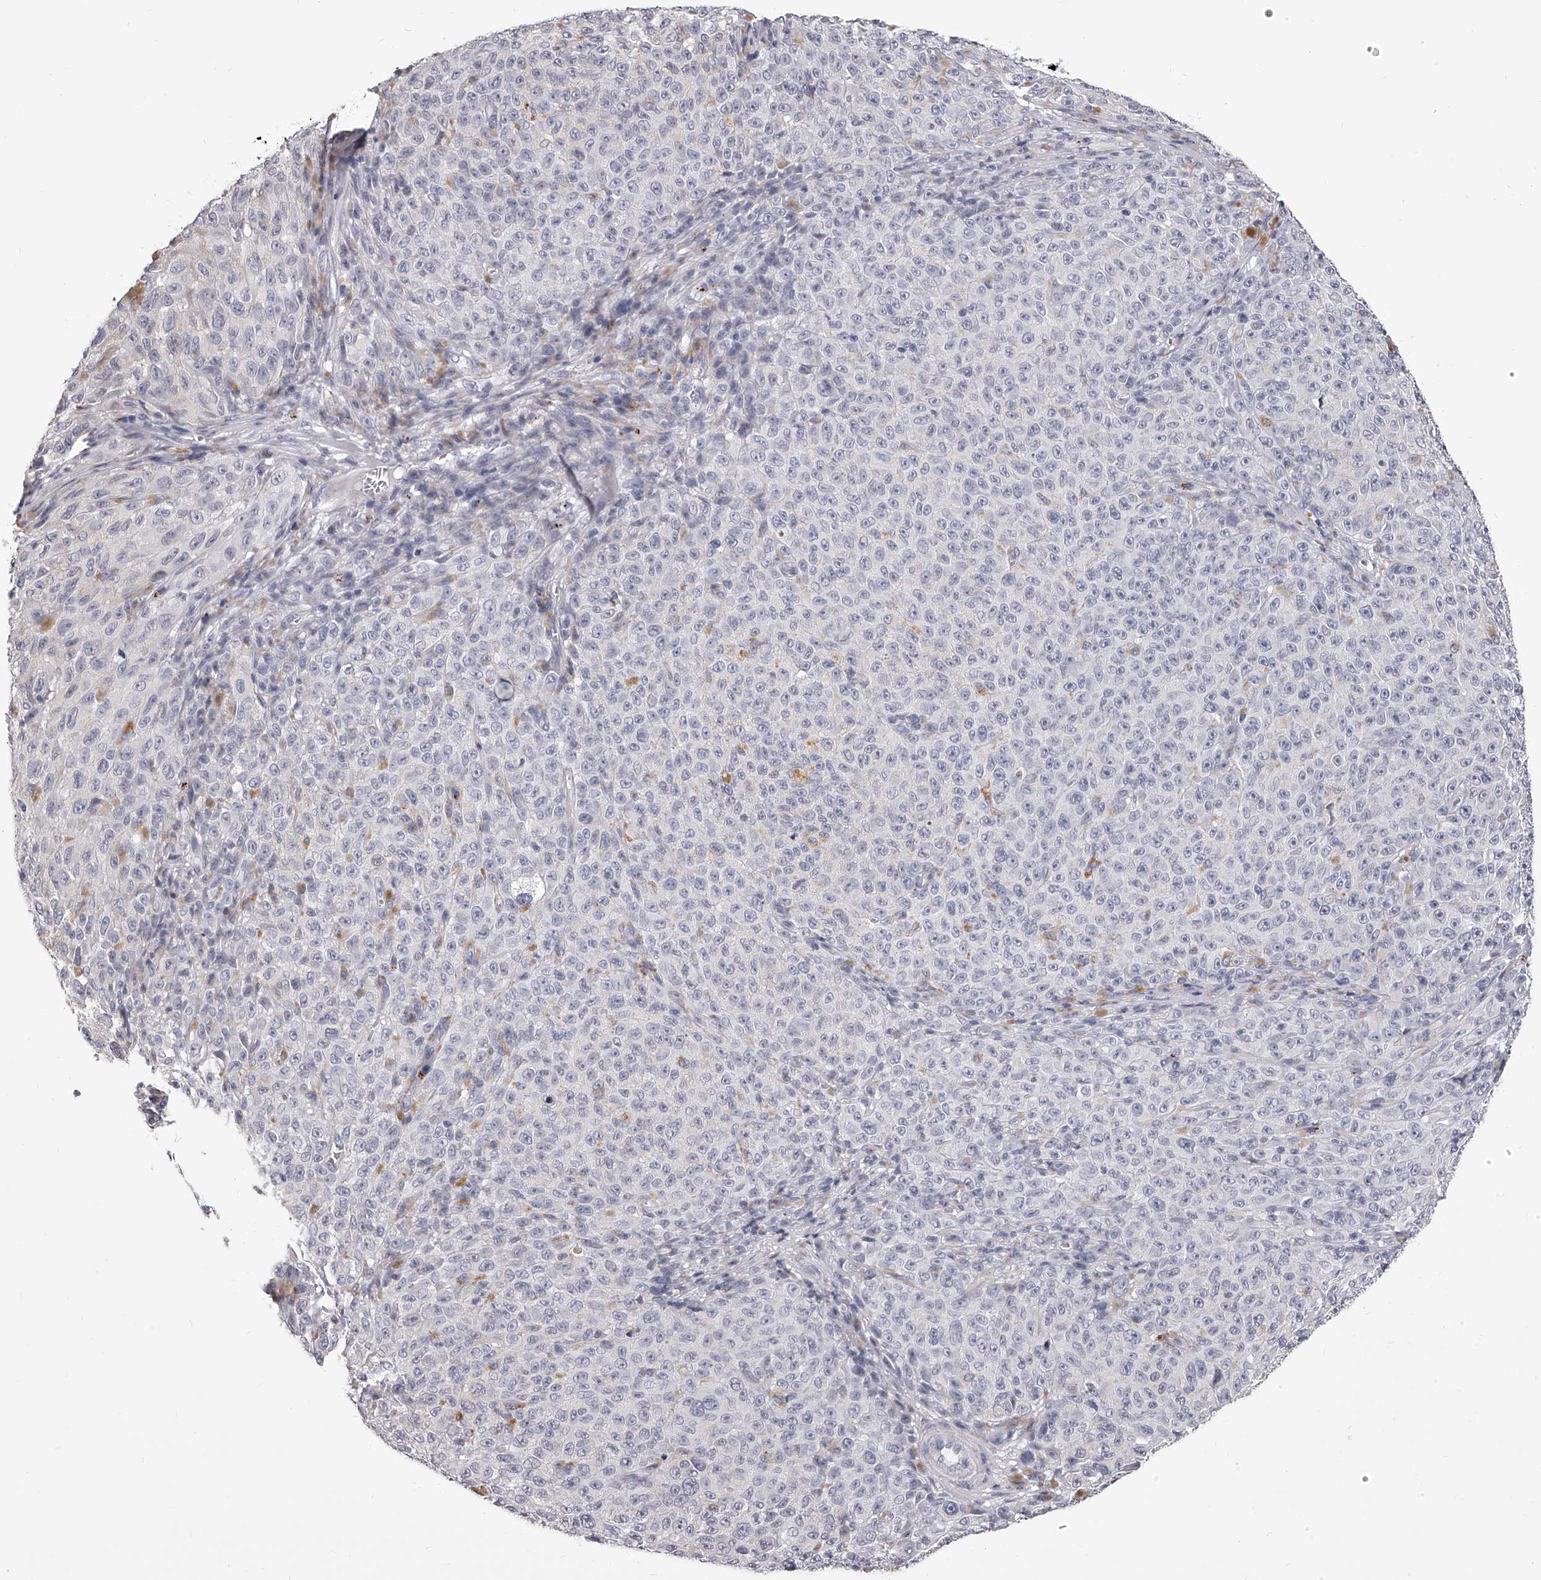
{"staining": {"intensity": "negative", "quantity": "none", "location": "none"}, "tissue": "melanoma", "cell_type": "Tumor cells", "image_type": "cancer", "snomed": [{"axis": "morphology", "description": "Malignant melanoma, NOS"}, {"axis": "topography", "description": "Skin"}], "caption": "Histopathology image shows no significant protein positivity in tumor cells of melanoma. (DAB (3,3'-diaminobenzidine) immunohistochemistry visualized using brightfield microscopy, high magnification).", "gene": "DMRT1", "patient": {"sex": "female", "age": 82}}